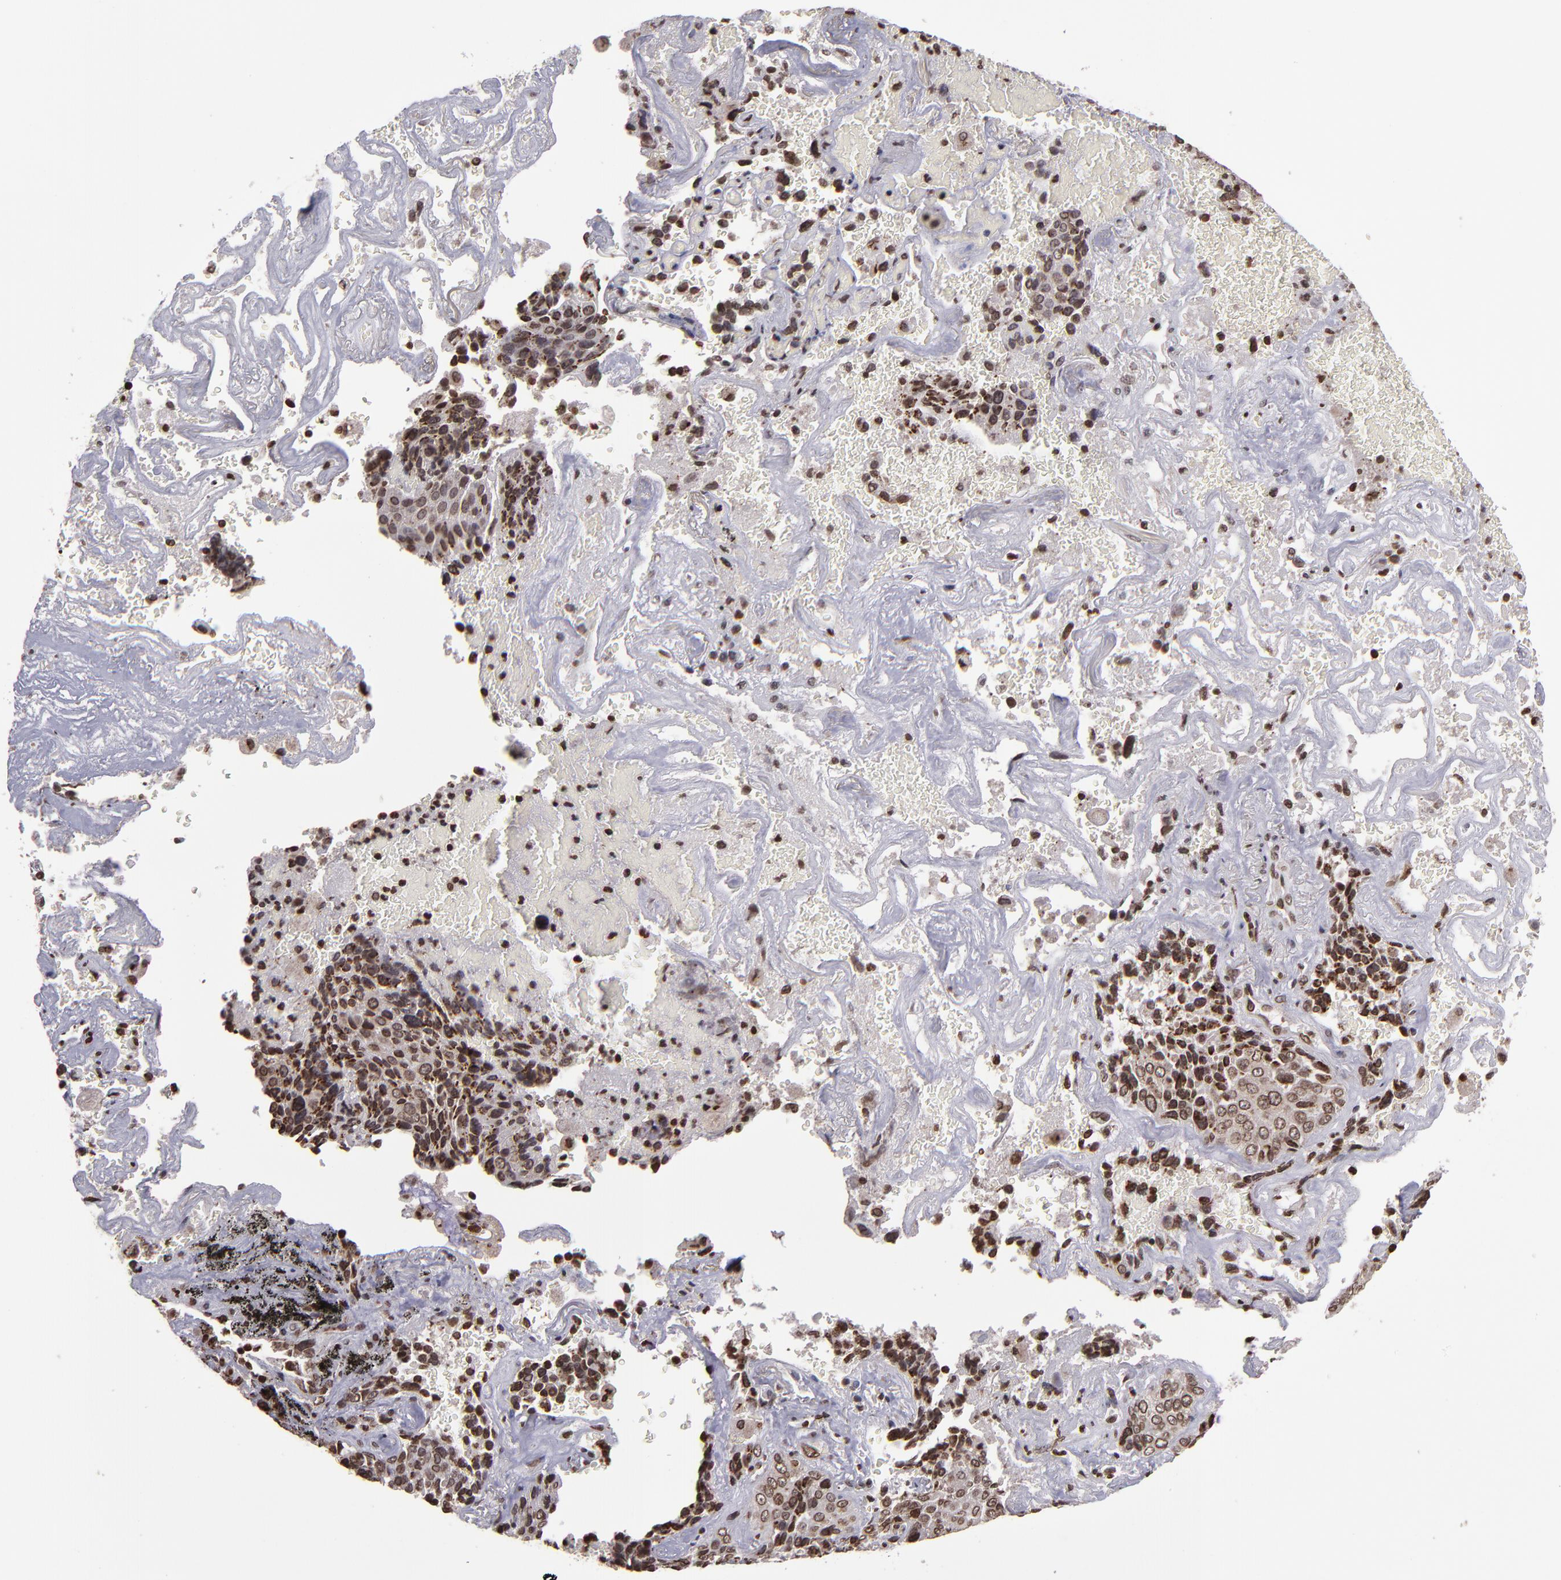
{"staining": {"intensity": "moderate", "quantity": ">75%", "location": "cytoplasmic/membranous,nuclear"}, "tissue": "lung cancer", "cell_type": "Tumor cells", "image_type": "cancer", "snomed": [{"axis": "morphology", "description": "Squamous cell carcinoma, NOS"}, {"axis": "topography", "description": "Lung"}], "caption": "This is a photomicrograph of immunohistochemistry (IHC) staining of lung cancer (squamous cell carcinoma), which shows moderate expression in the cytoplasmic/membranous and nuclear of tumor cells.", "gene": "CSDC2", "patient": {"sex": "male", "age": 54}}